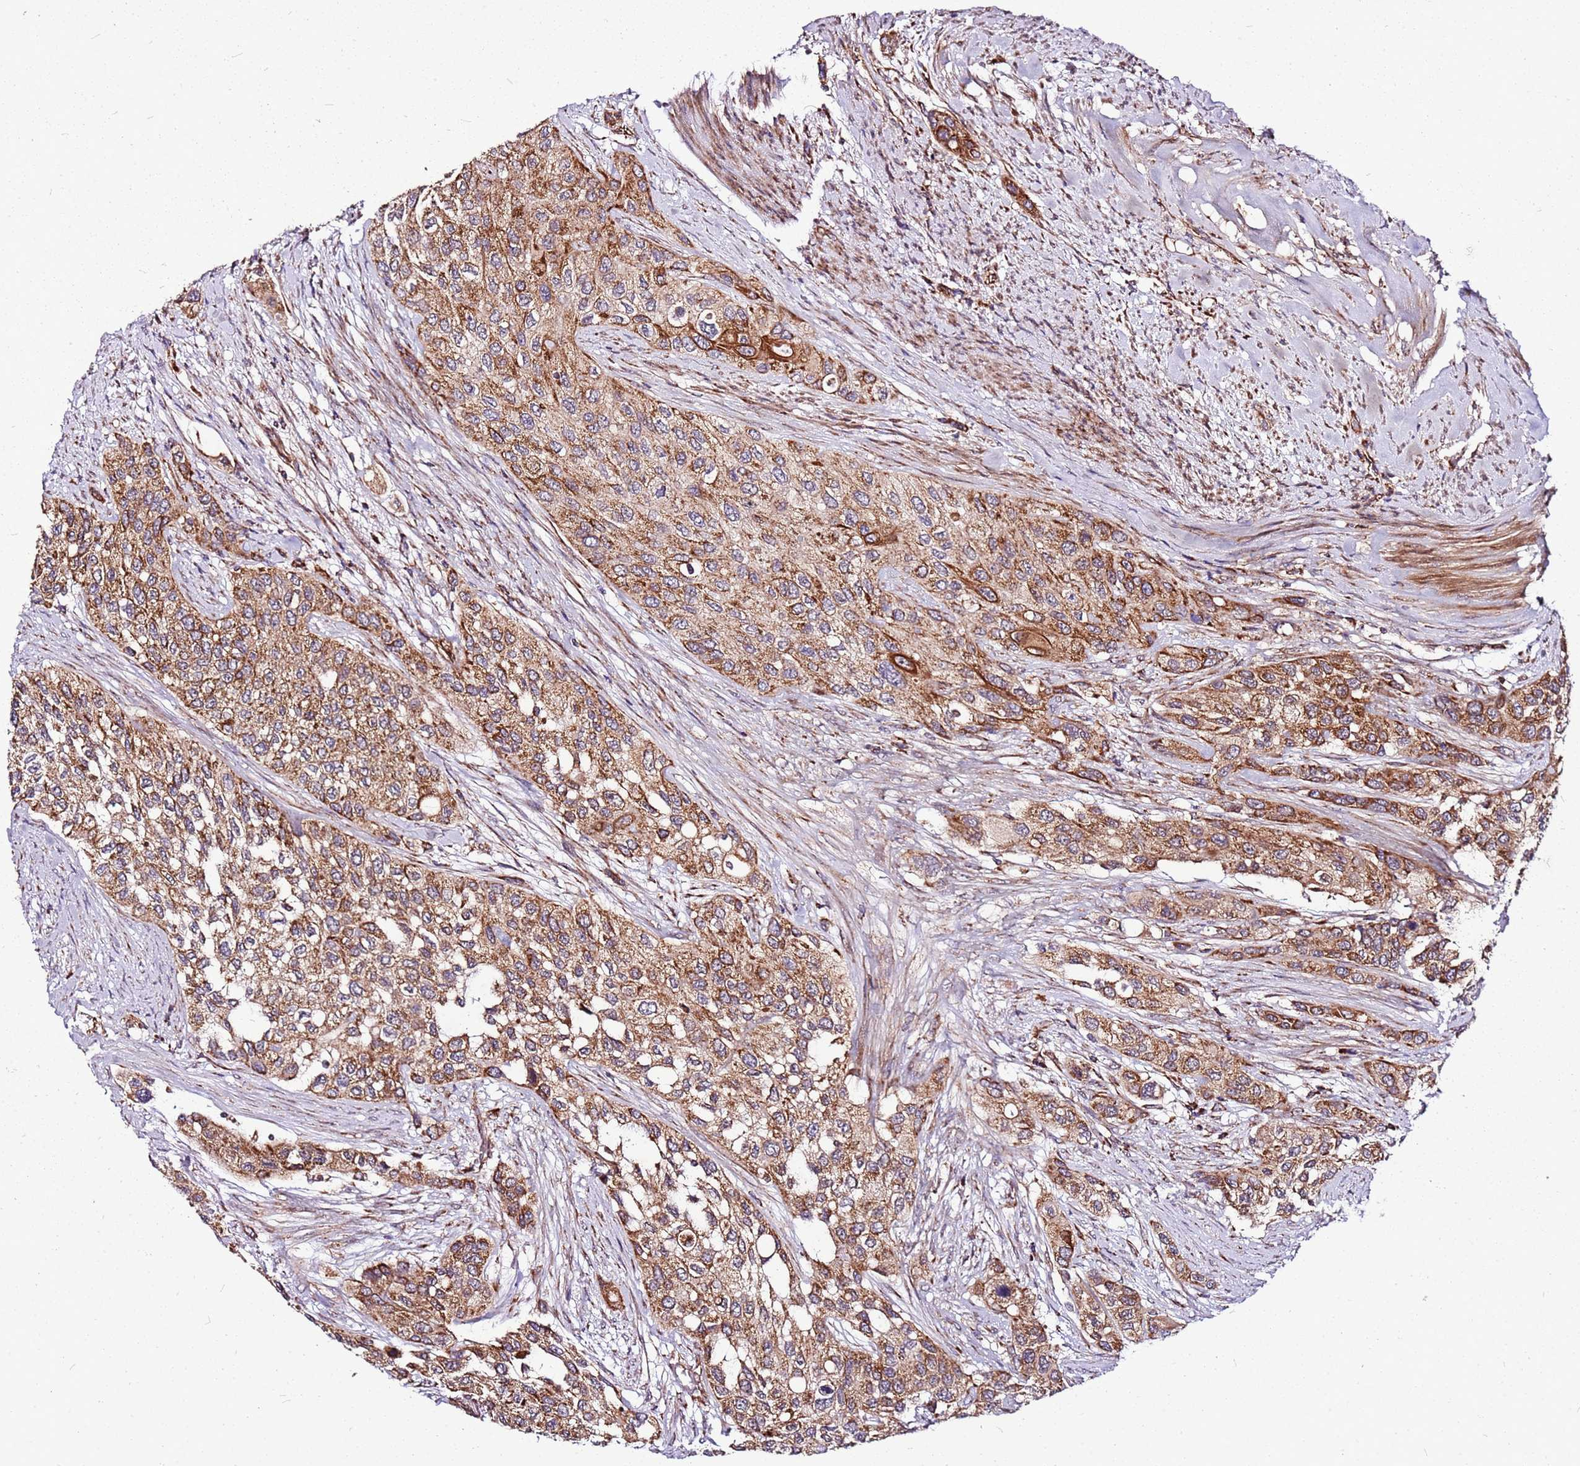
{"staining": {"intensity": "strong", "quantity": "25%-75%", "location": "cytoplasmic/membranous"}, "tissue": "urothelial cancer", "cell_type": "Tumor cells", "image_type": "cancer", "snomed": [{"axis": "morphology", "description": "Normal tissue, NOS"}, {"axis": "morphology", "description": "Urothelial carcinoma, High grade"}, {"axis": "topography", "description": "Vascular tissue"}, {"axis": "topography", "description": "Urinary bladder"}], "caption": "An image of human urothelial carcinoma (high-grade) stained for a protein exhibits strong cytoplasmic/membranous brown staining in tumor cells. (DAB (3,3'-diaminobenzidine) IHC with brightfield microscopy, high magnification).", "gene": "OR51T1", "patient": {"sex": "female", "age": 56}}